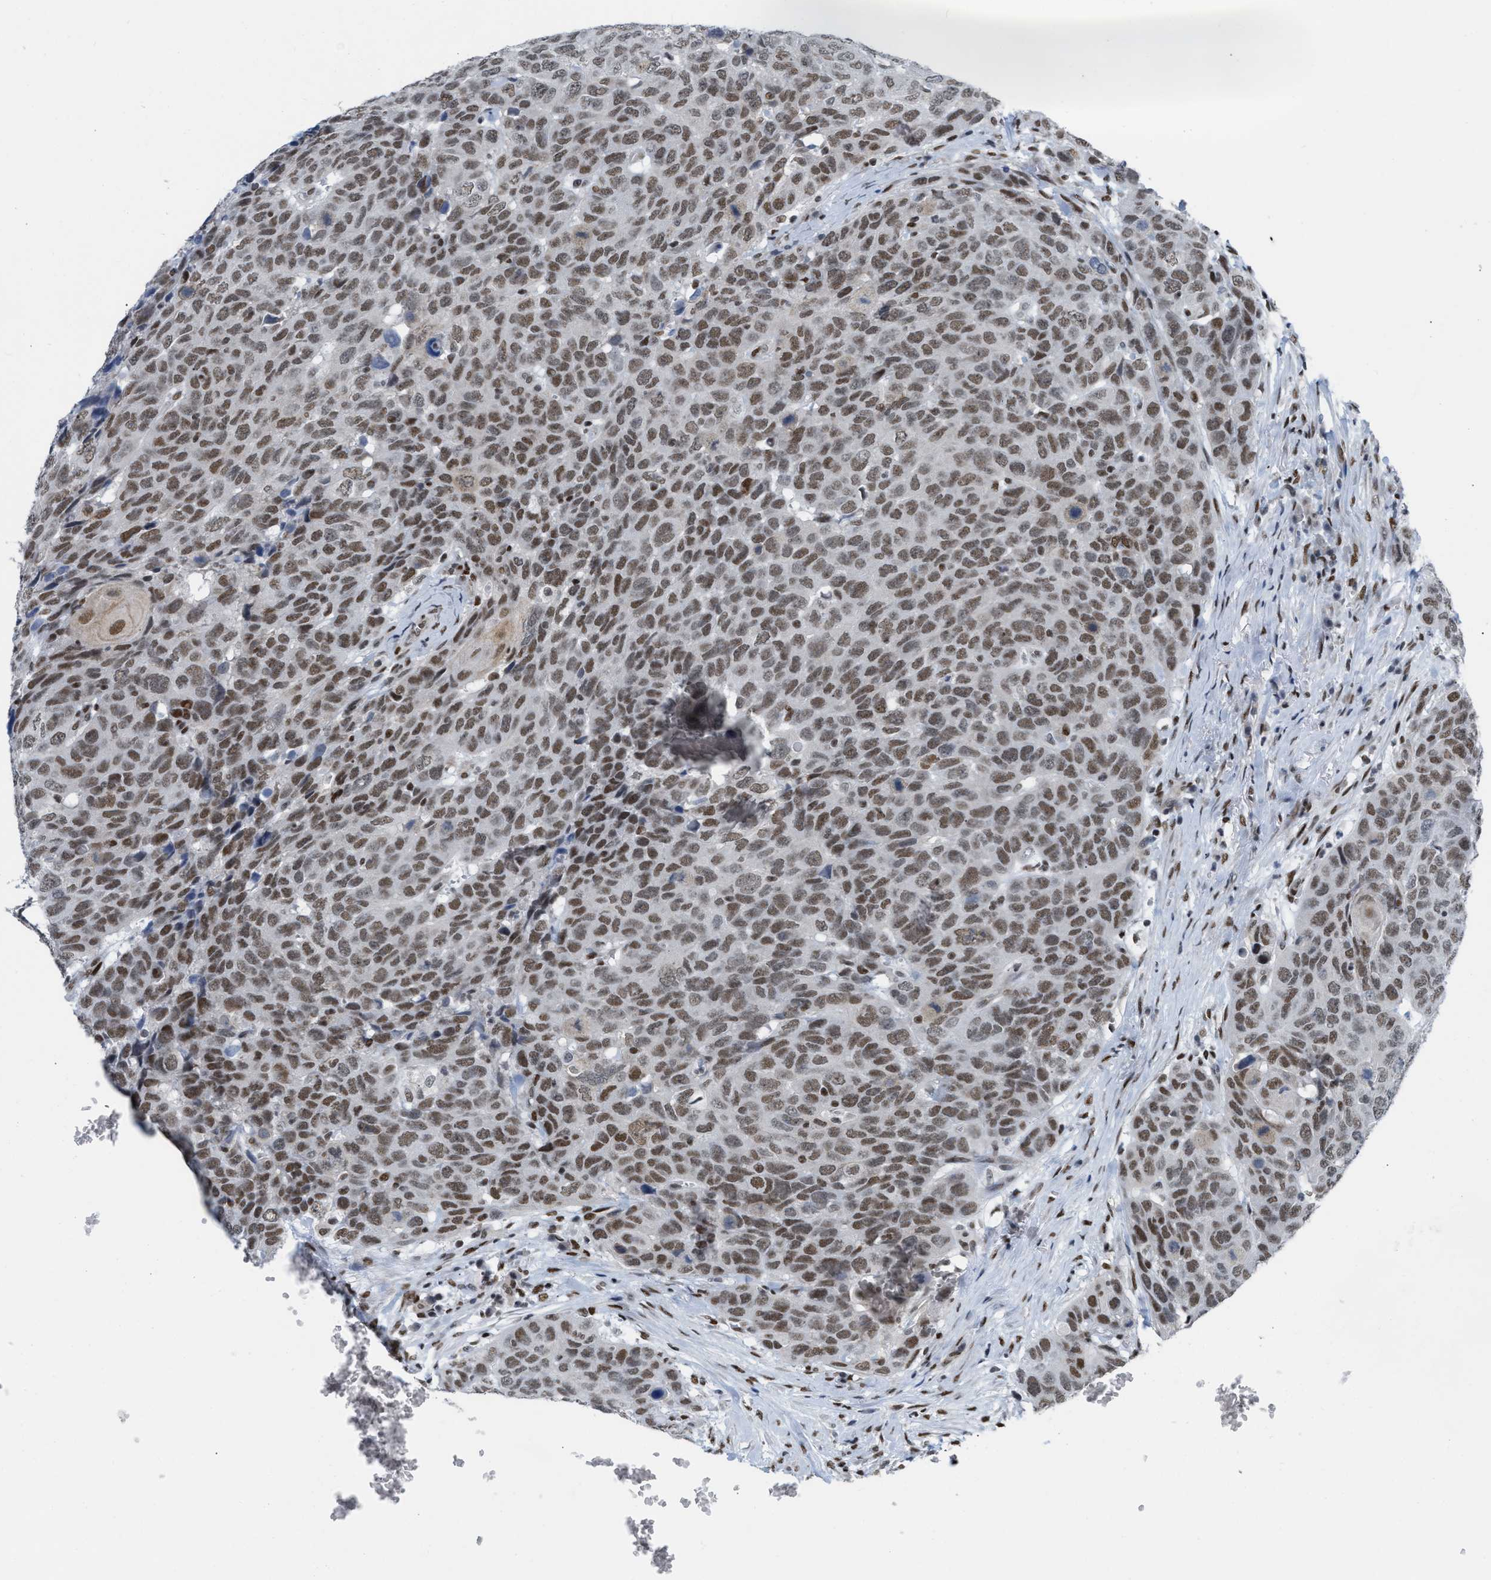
{"staining": {"intensity": "moderate", "quantity": ">75%", "location": "nuclear"}, "tissue": "head and neck cancer", "cell_type": "Tumor cells", "image_type": "cancer", "snomed": [{"axis": "morphology", "description": "Squamous cell carcinoma, NOS"}, {"axis": "topography", "description": "Head-Neck"}], "caption": "Immunohistochemistry of squamous cell carcinoma (head and neck) shows medium levels of moderate nuclear staining in about >75% of tumor cells.", "gene": "MIER1", "patient": {"sex": "male", "age": 66}}